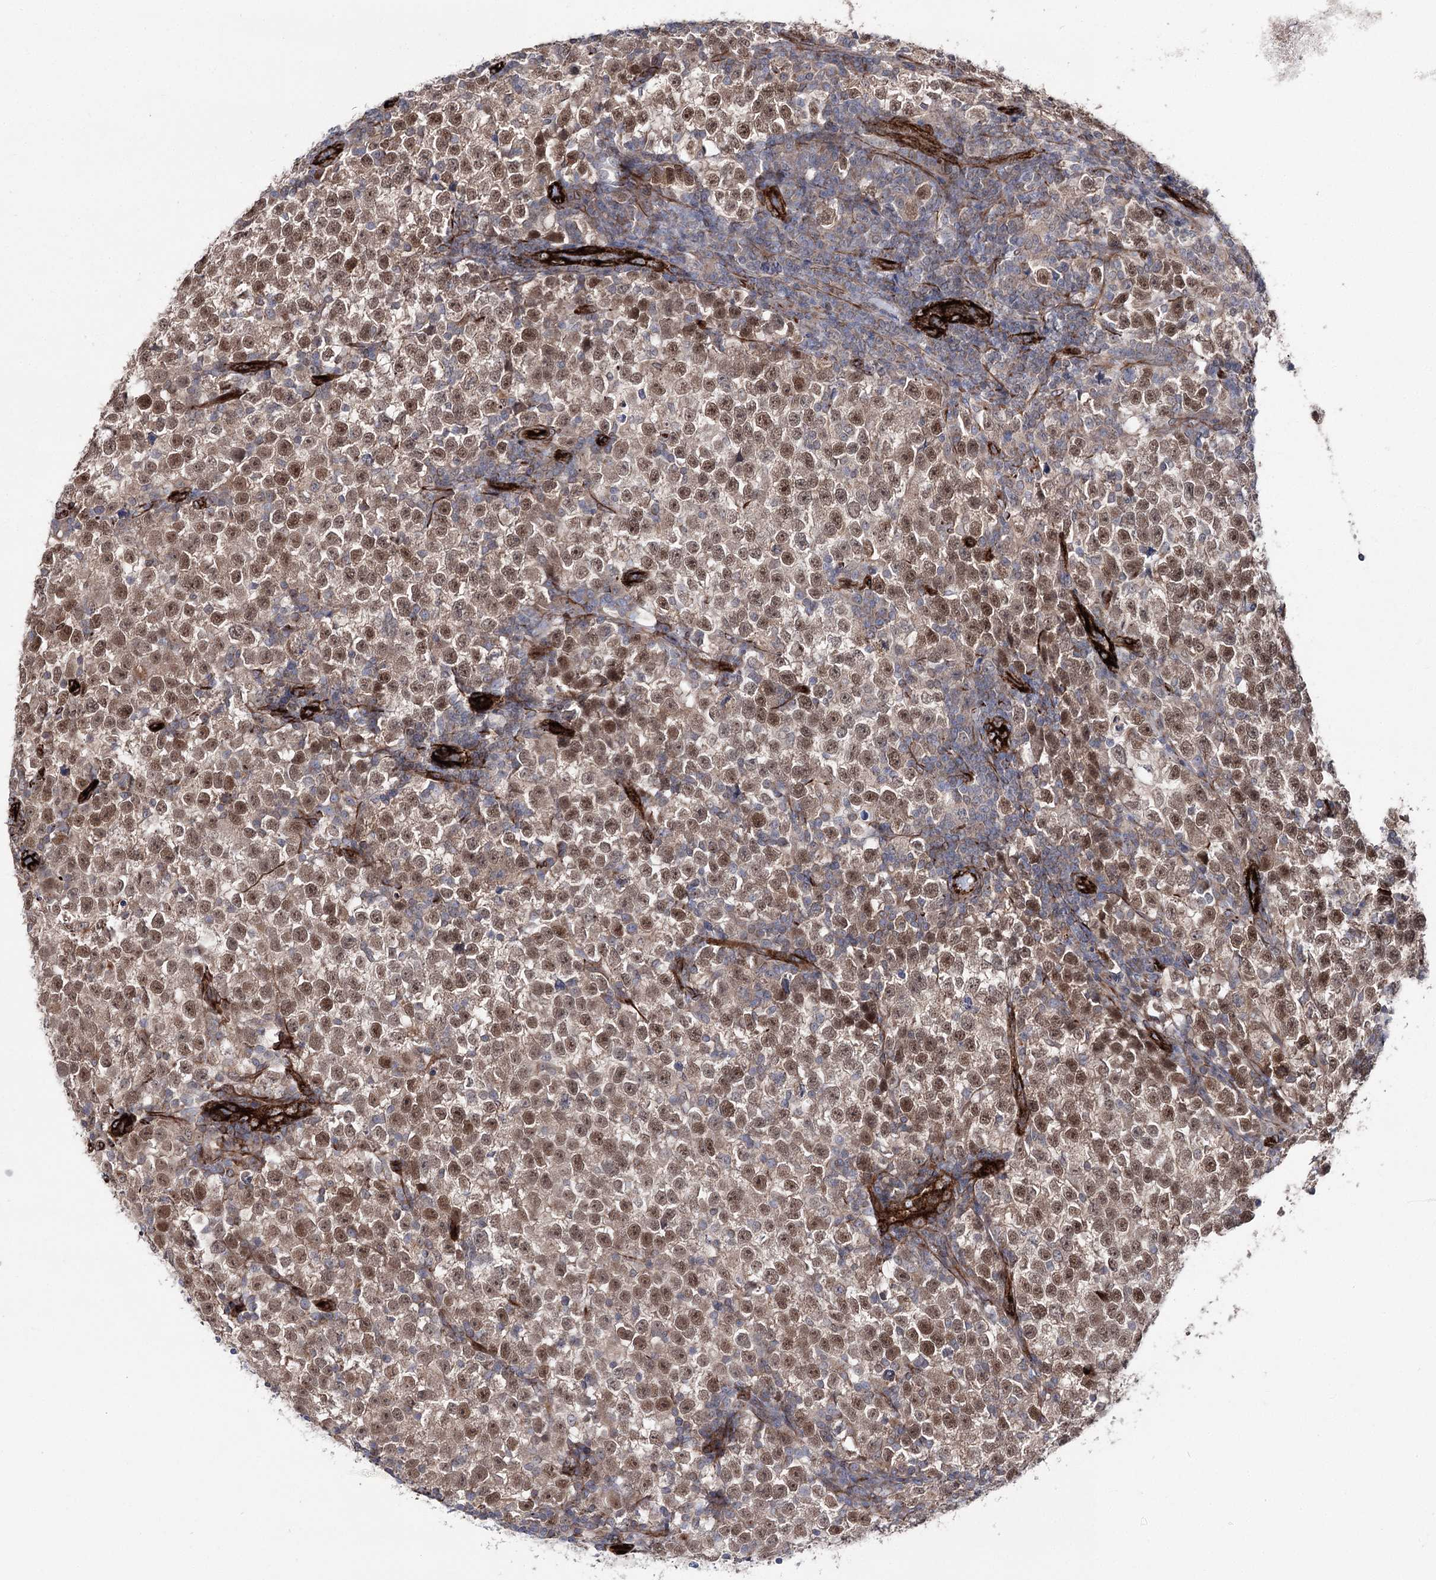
{"staining": {"intensity": "moderate", "quantity": ">75%", "location": "nuclear"}, "tissue": "testis cancer", "cell_type": "Tumor cells", "image_type": "cancer", "snomed": [{"axis": "morphology", "description": "Normal tissue, NOS"}, {"axis": "morphology", "description": "Seminoma, NOS"}, {"axis": "topography", "description": "Testis"}], "caption": "Brown immunohistochemical staining in testis cancer (seminoma) displays moderate nuclear expression in approximately >75% of tumor cells.", "gene": "MIB1", "patient": {"sex": "male", "age": 43}}